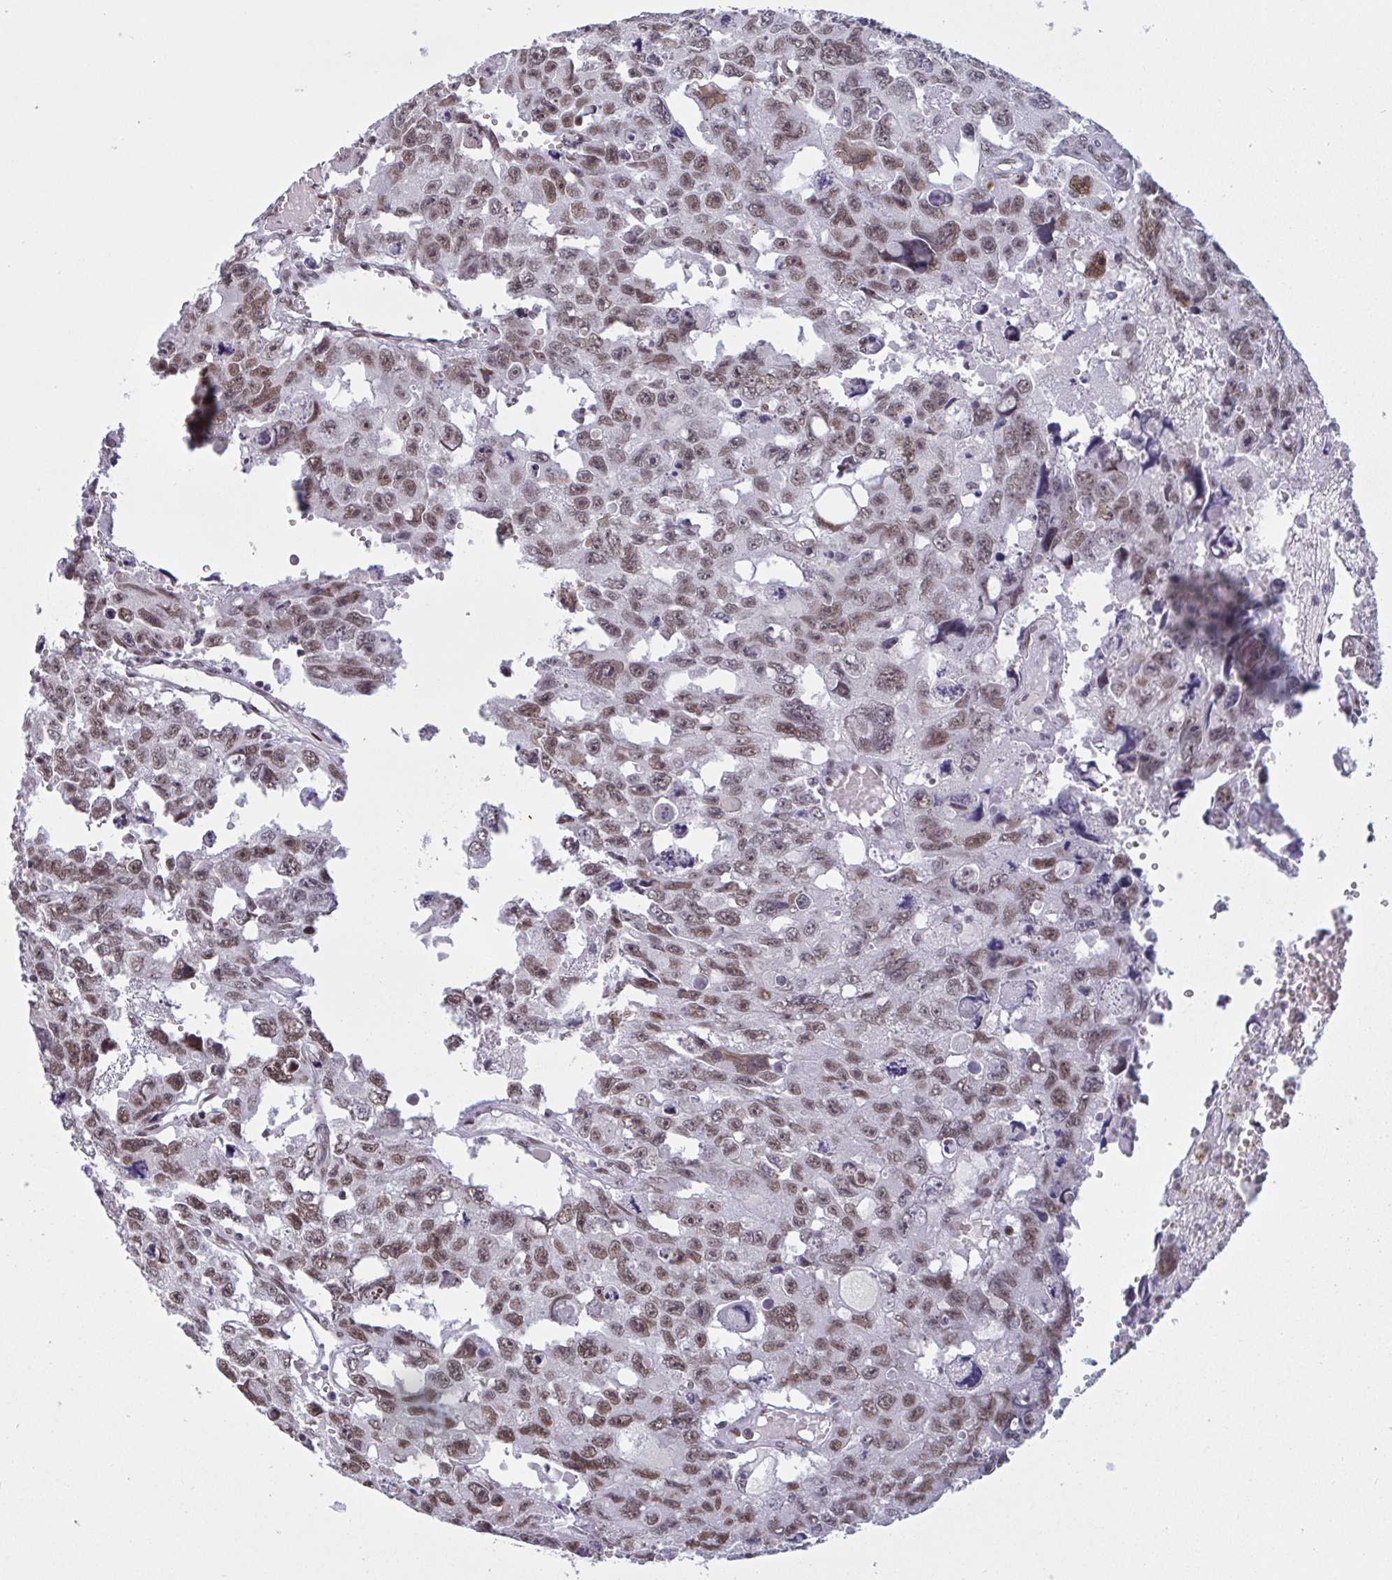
{"staining": {"intensity": "moderate", "quantity": ">75%", "location": "nuclear"}, "tissue": "testis cancer", "cell_type": "Tumor cells", "image_type": "cancer", "snomed": [{"axis": "morphology", "description": "Seminoma, NOS"}, {"axis": "topography", "description": "Testis"}], "caption": "About >75% of tumor cells in seminoma (testis) display moderate nuclear protein expression as visualized by brown immunohistochemical staining.", "gene": "CBFA2T2", "patient": {"sex": "male", "age": 26}}